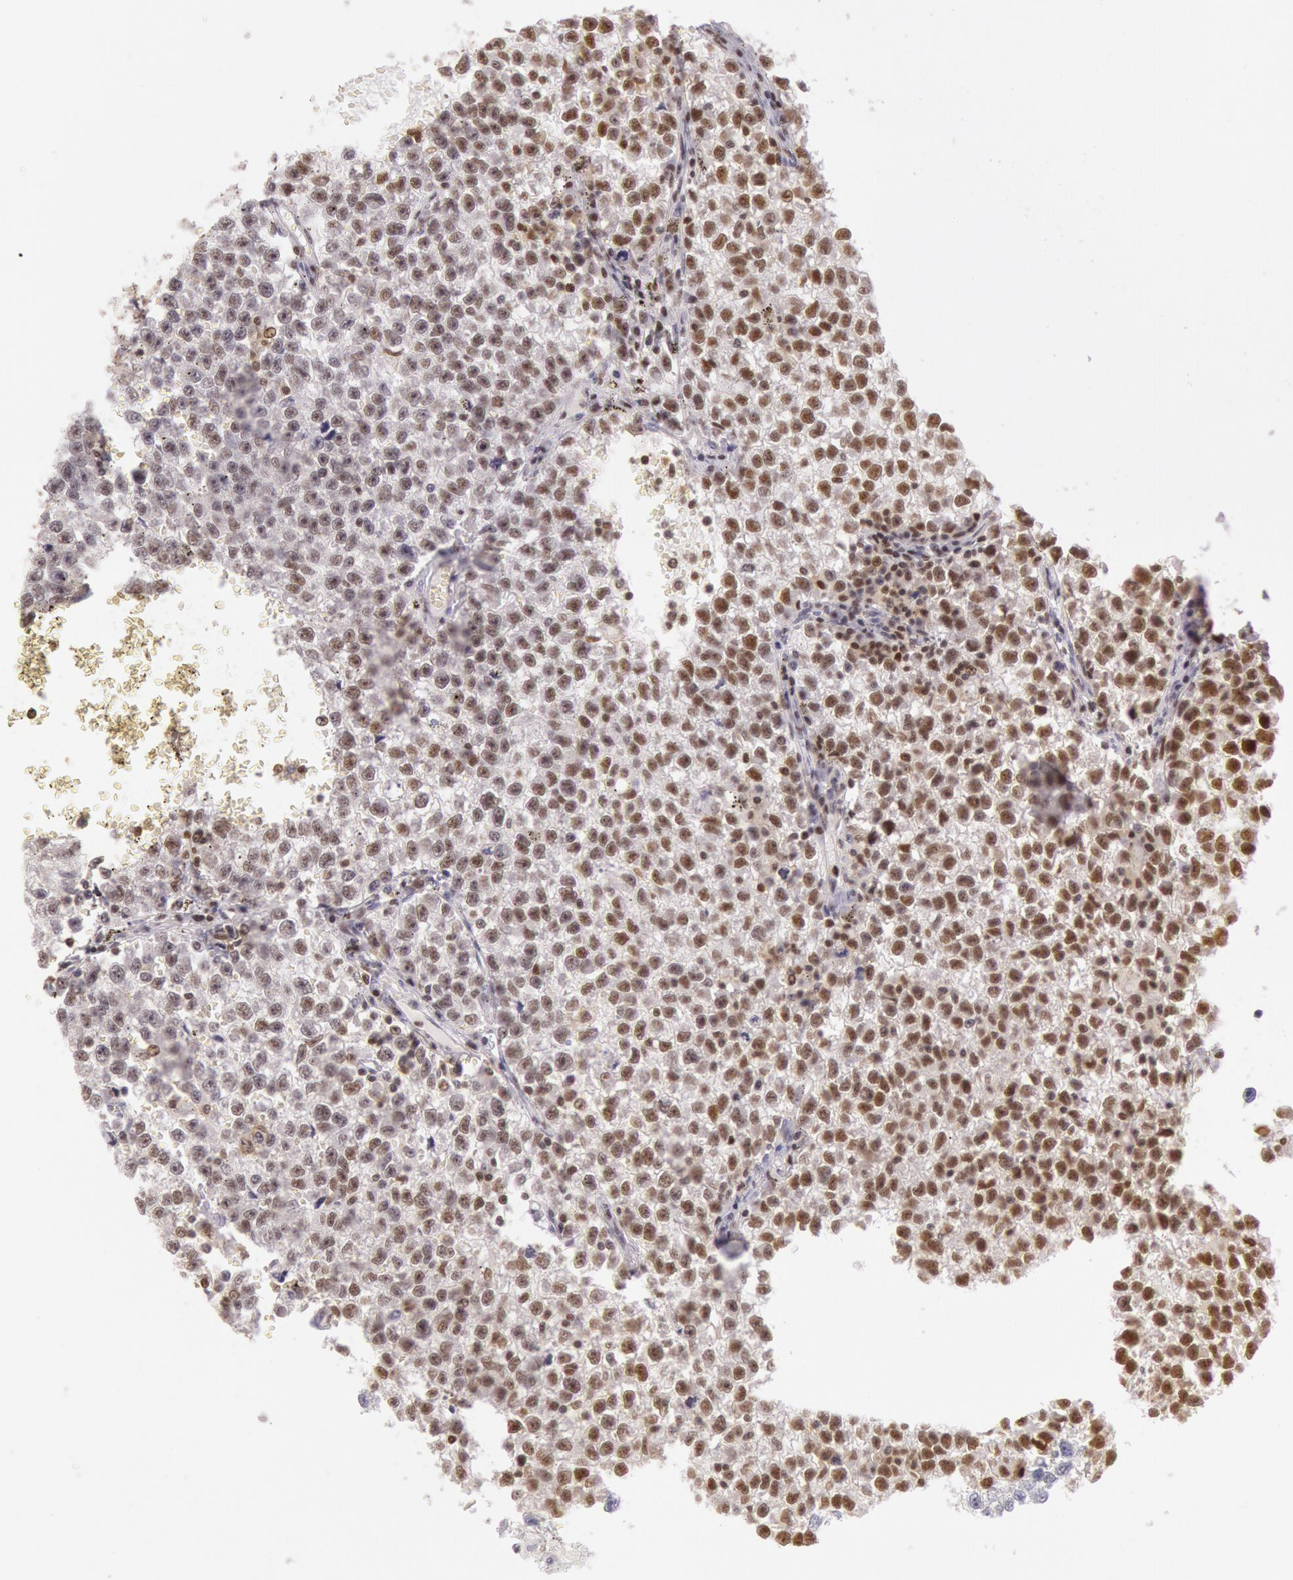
{"staining": {"intensity": "moderate", "quantity": ">75%", "location": "nuclear"}, "tissue": "testis cancer", "cell_type": "Tumor cells", "image_type": "cancer", "snomed": [{"axis": "morphology", "description": "Seminoma, NOS"}, {"axis": "topography", "description": "Testis"}], "caption": "A photomicrograph of human testis cancer stained for a protein reveals moderate nuclear brown staining in tumor cells.", "gene": "ESS2", "patient": {"sex": "male", "age": 35}}